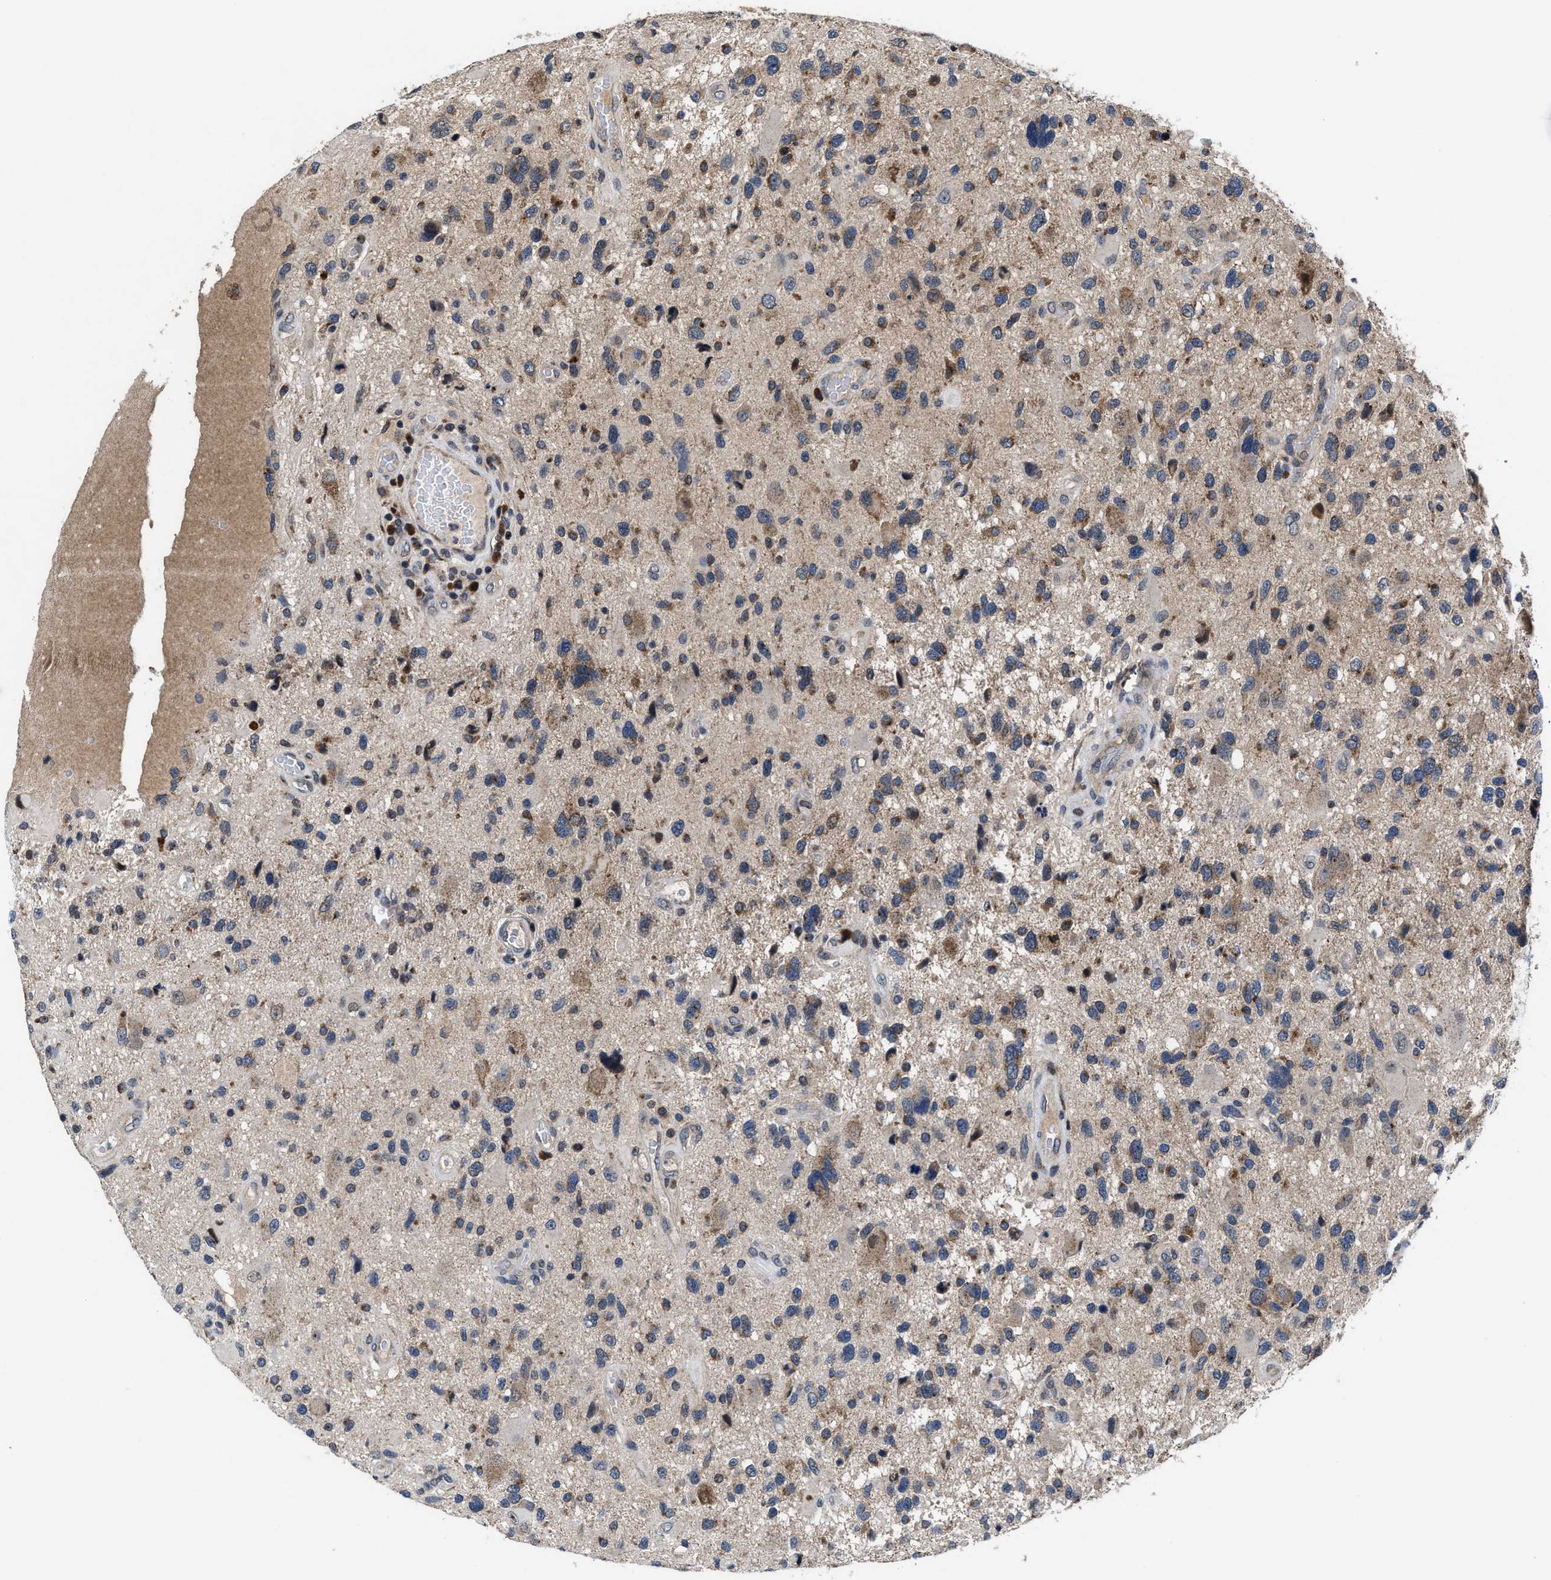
{"staining": {"intensity": "weak", "quantity": "25%-75%", "location": "cytoplasmic/membranous"}, "tissue": "glioma", "cell_type": "Tumor cells", "image_type": "cancer", "snomed": [{"axis": "morphology", "description": "Glioma, malignant, High grade"}, {"axis": "topography", "description": "Brain"}], "caption": "There is low levels of weak cytoplasmic/membranous staining in tumor cells of malignant glioma (high-grade), as demonstrated by immunohistochemical staining (brown color).", "gene": "TMEM53", "patient": {"sex": "male", "age": 33}}